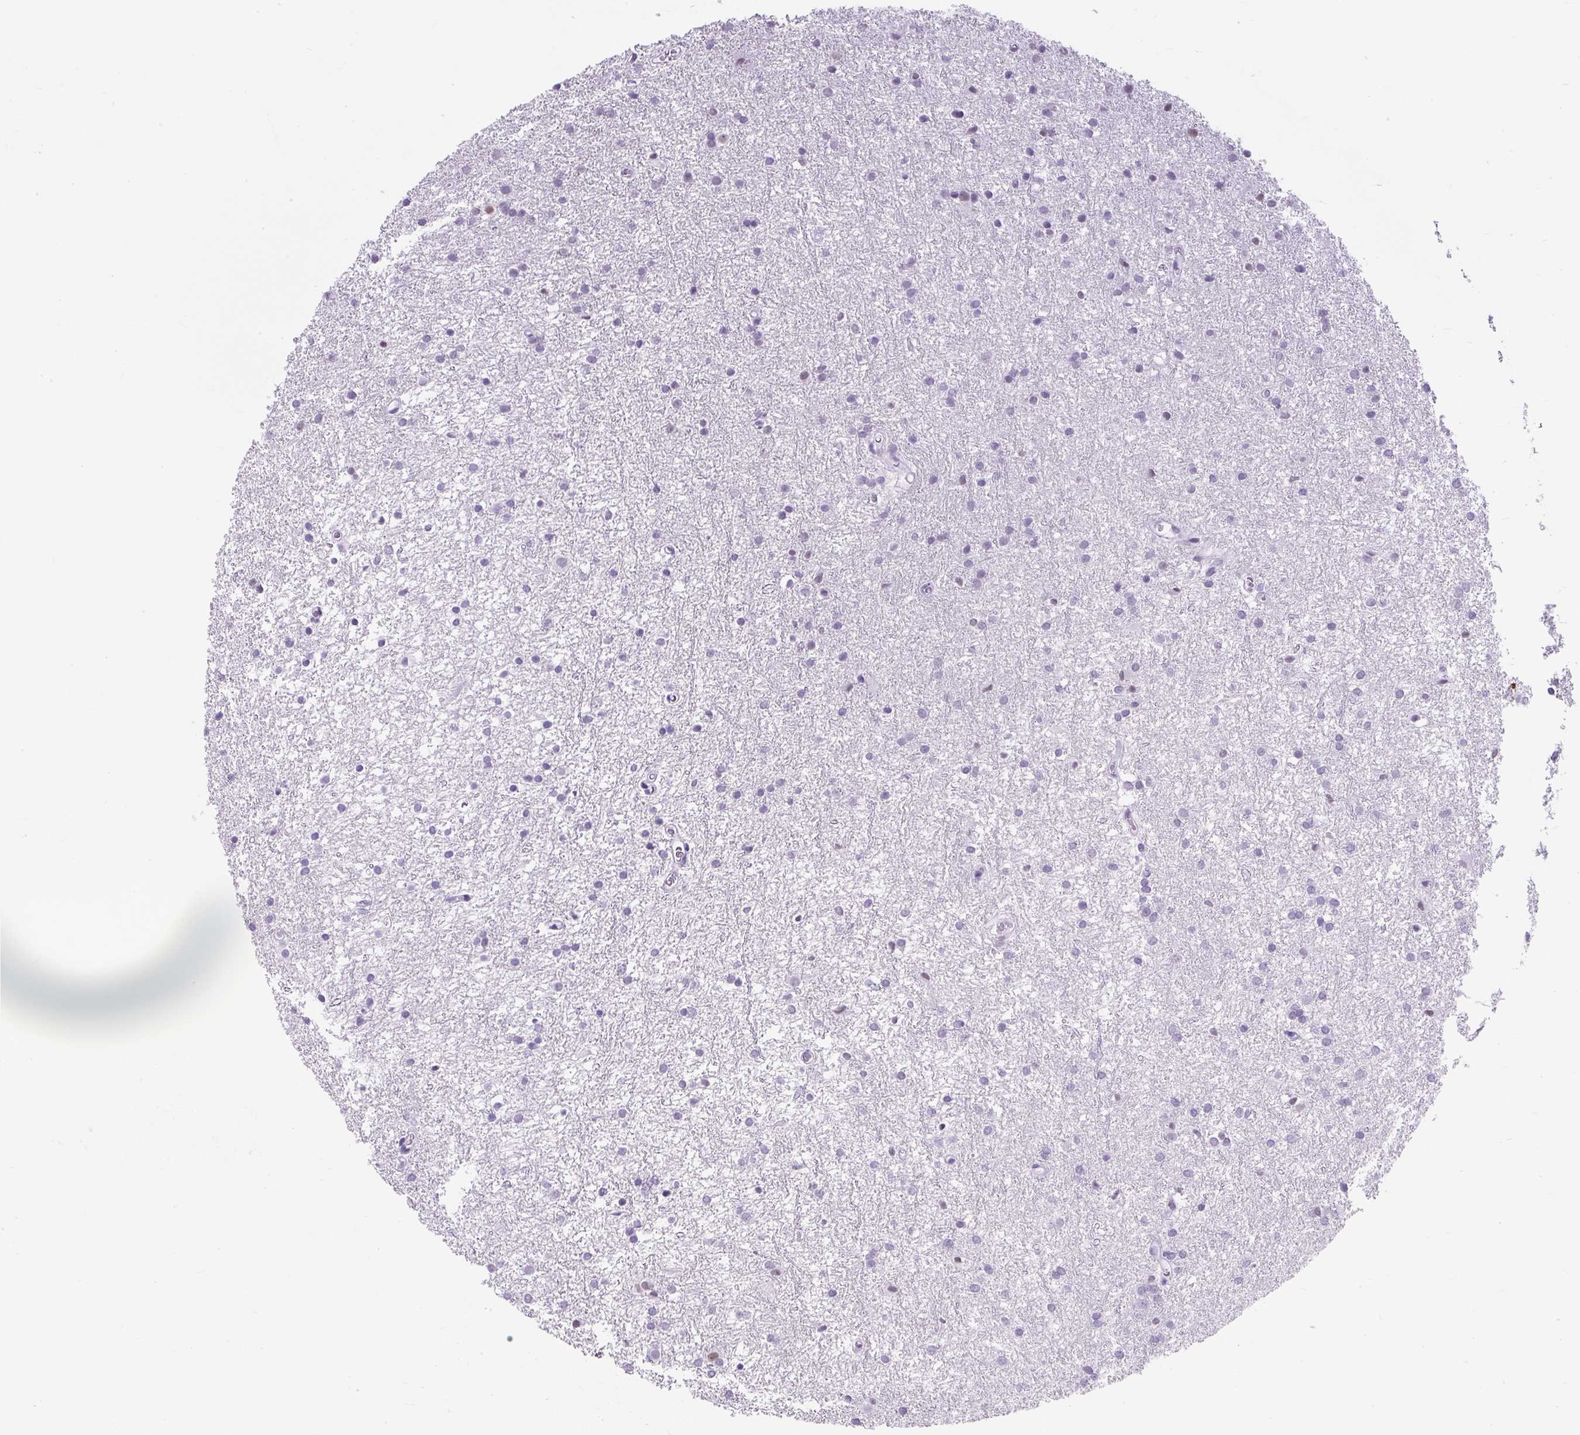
{"staining": {"intensity": "negative", "quantity": "none", "location": "none"}, "tissue": "glioma", "cell_type": "Tumor cells", "image_type": "cancer", "snomed": [{"axis": "morphology", "description": "Glioma, malignant, High grade"}, {"axis": "topography", "description": "Brain"}], "caption": "Tumor cells are negative for protein expression in human glioma.", "gene": "PLCXD2", "patient": {"sex": "female", "age": 50}}